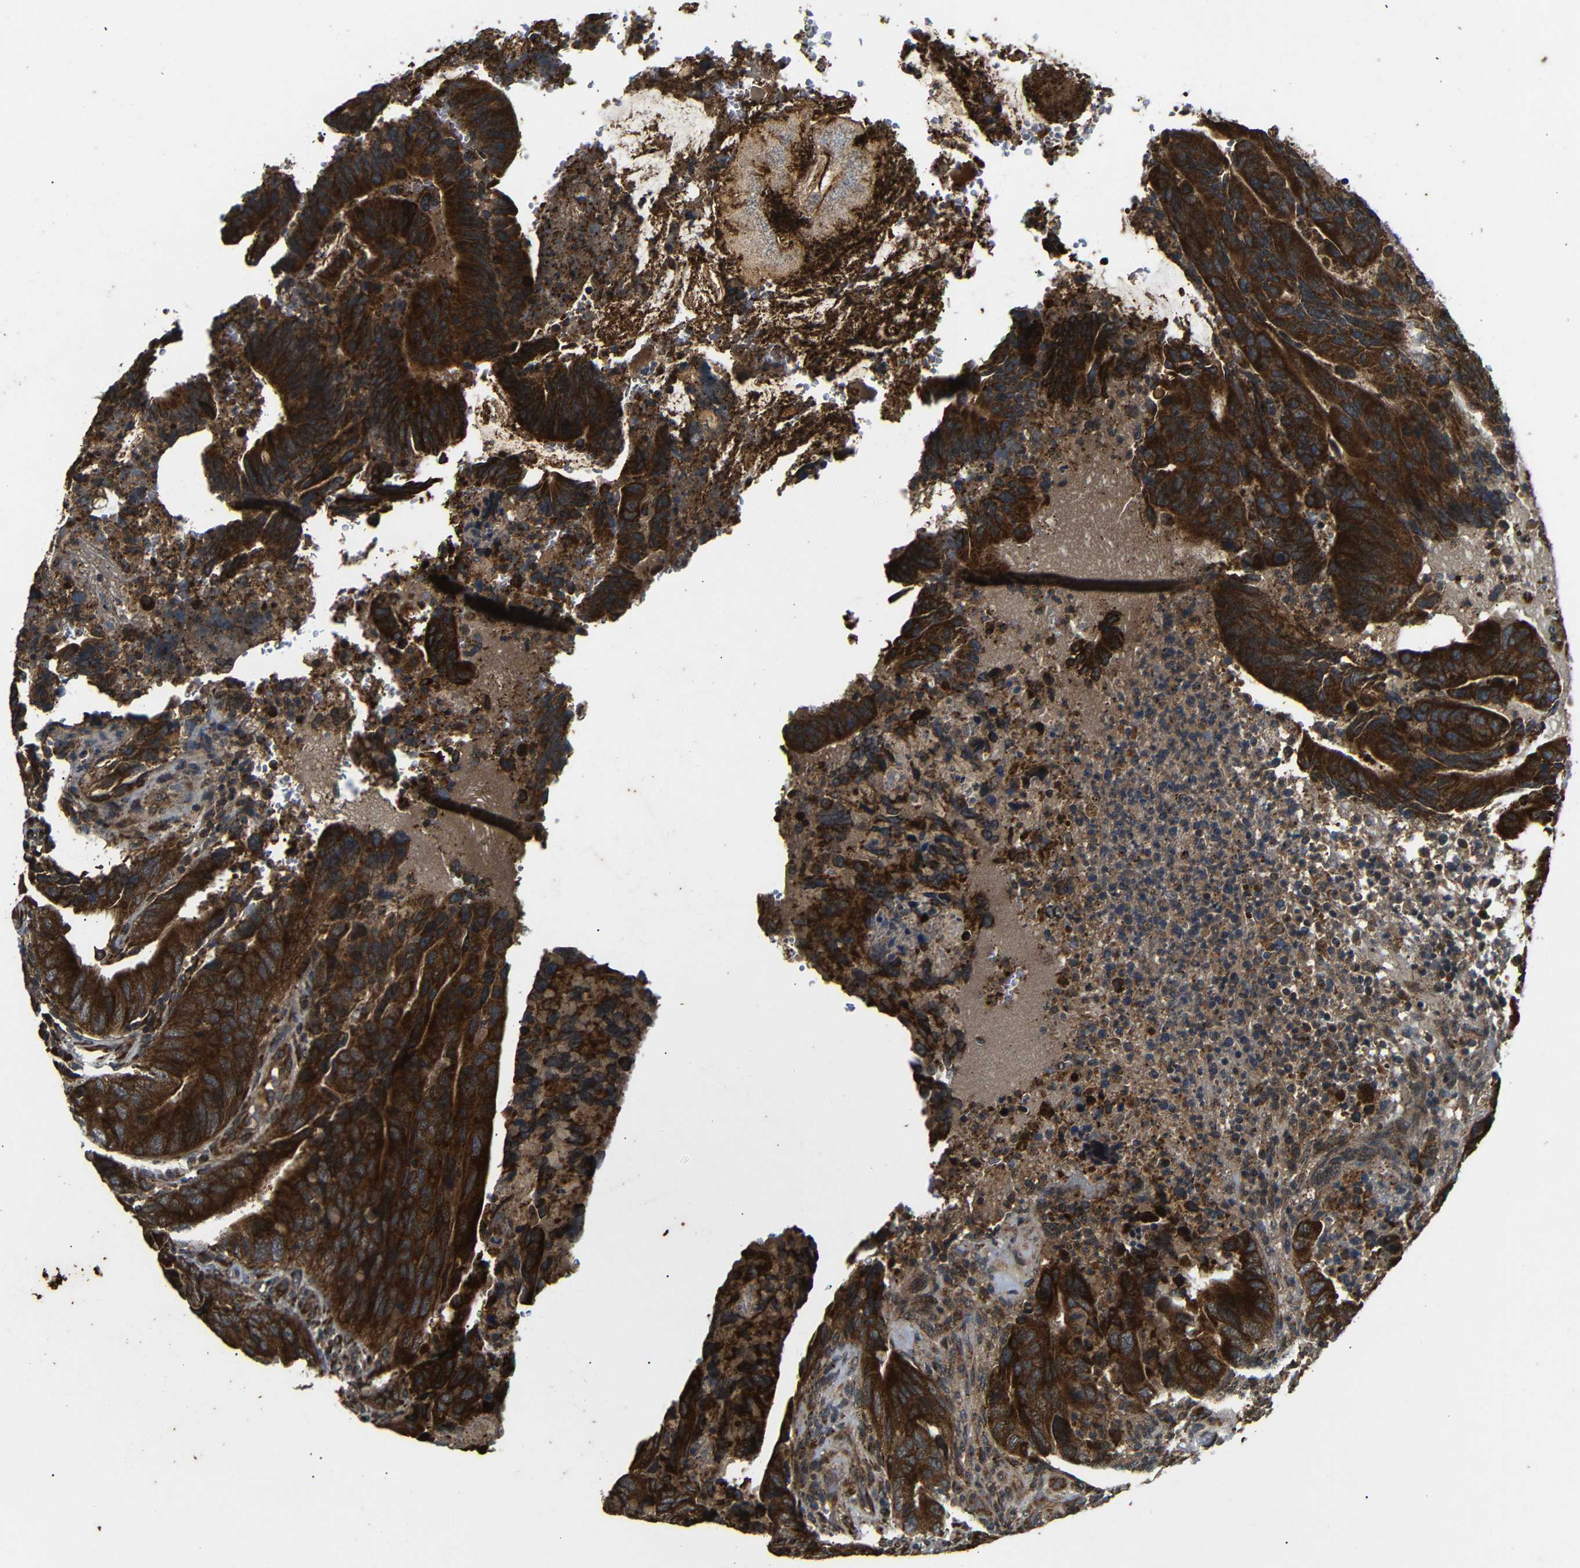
{"staining": {"intensity": "strong", "quantity": ">75%", "location": "cytoplasmic/membranous"}, "tissue": "colorectal cancer", "cell_type": "Tumor cells", "image_type": "cancer", "snomed": [{"axis": "morphology", "description": "Normal tissue, NOS"}, {"axis": "morphology", "description": "Adenocarcinoma, NOS"}, {"axis": "topography", "description": "Colon"}], "caption": "Immunohistochemistry (IHC) of colorectal adenocarcinoma reveals high levels of strong cytoplasmic/membranous positivity in about >75% of tumor cells. Using DAB (brown) and hematoxylin (blue) stains, captured at high magnification using brightfield microscopy.", "gene": "TRPC1", "patient": {"sex": "male", "age": 56}}